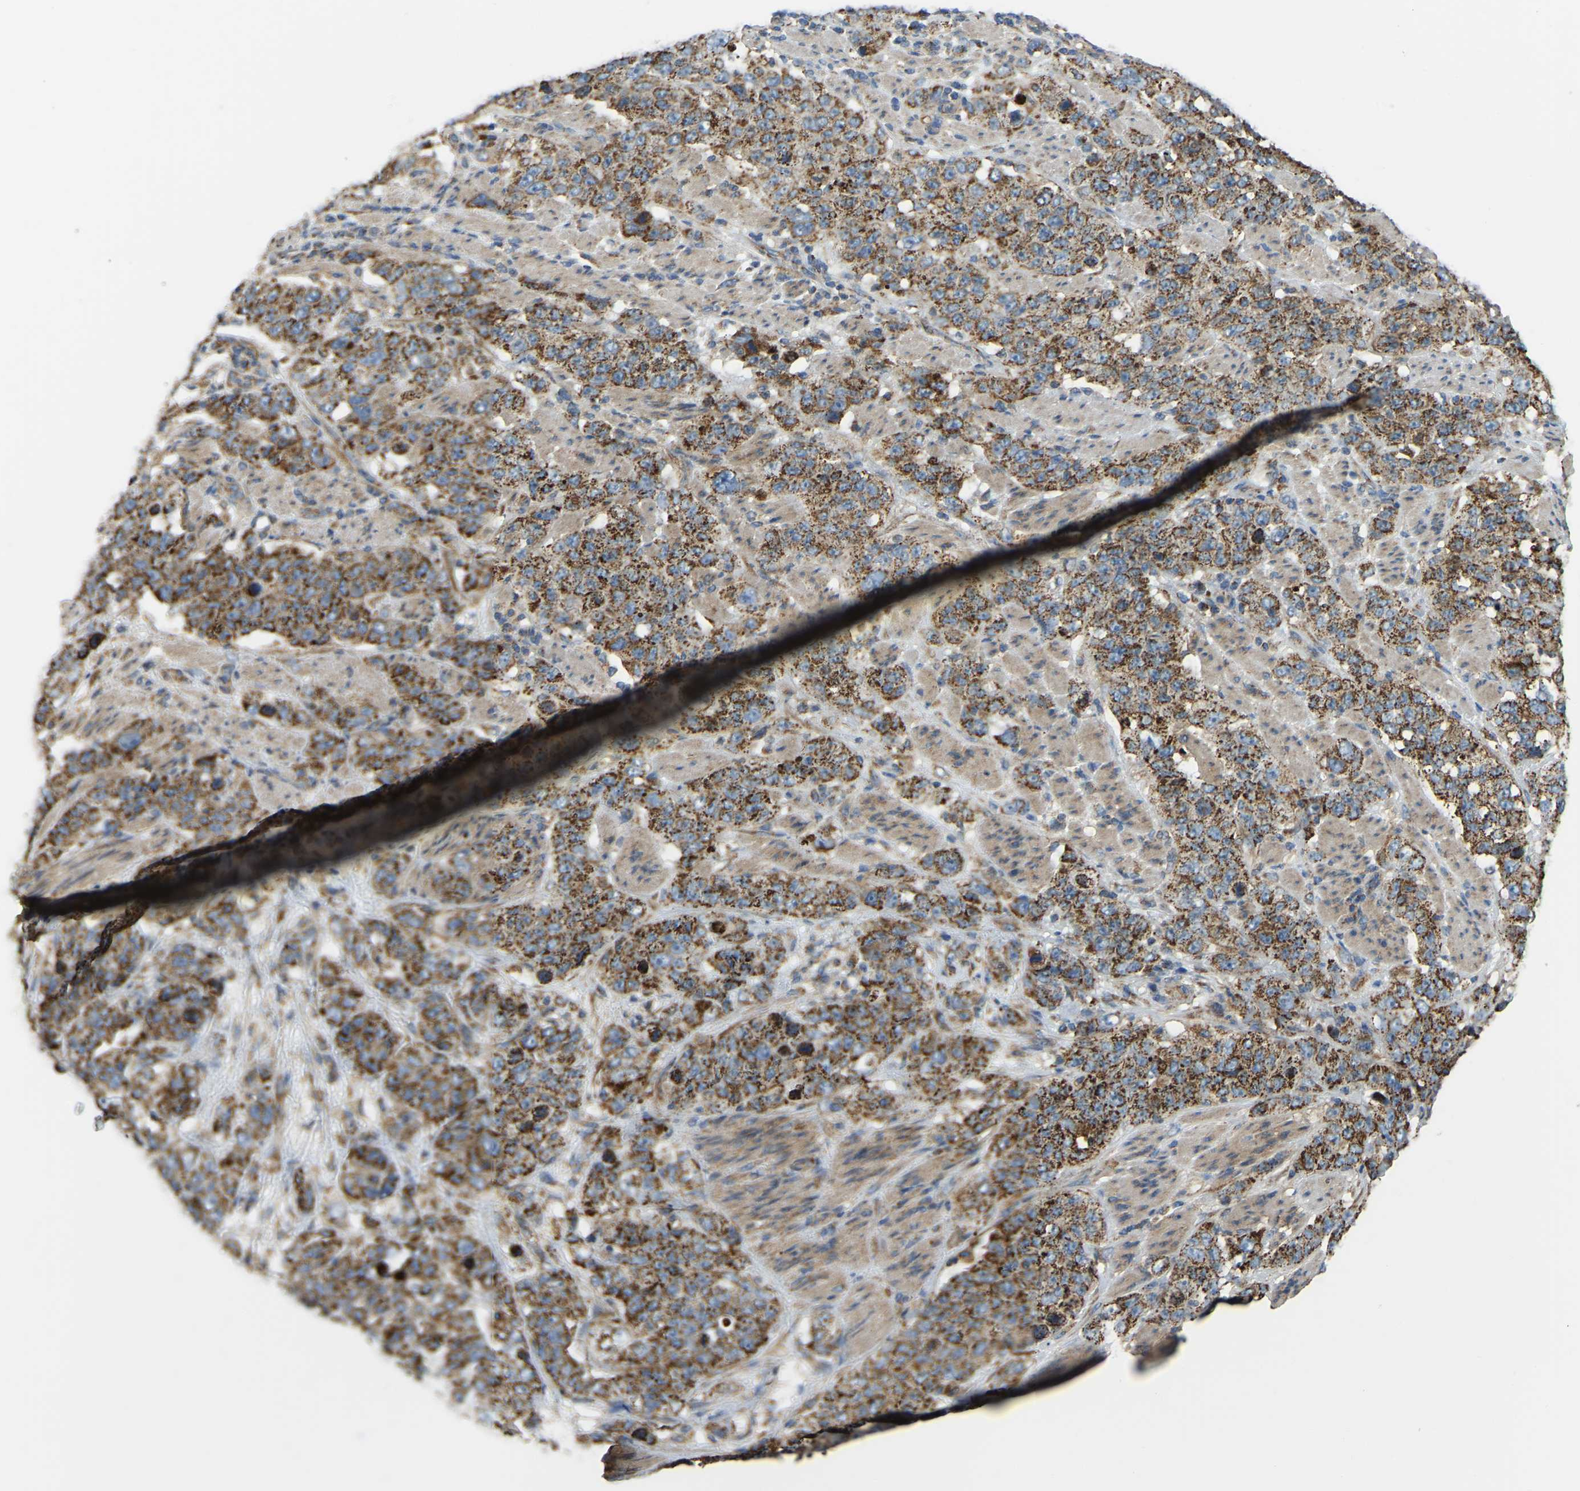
{"staining": {"intensity": "strong", "quantity": ">75%", "location": "cytoplasmic/membranous"}, "tissue": "stomach cancer", "cell_type": "Tumor cells", "image_type": "cancer", "snomed": [{"axis": "morphology", "description": "Adenocarcinoma, NOS"}, {"axis": "topography", "description": "Stomach"}], "caption": "Immunohistochemistry histopathology image of neoplastic tissue: stomach adenocarcinoma stained using immunohistochemistry shows high levels of strong protein expression localized specifically in the cytoplasmic/membranous of tumor cells, appearing as a cytoplasmic/membranous brown color.", "gene": "PSMD7", "patient": {"sex": "male", "age": 48}}